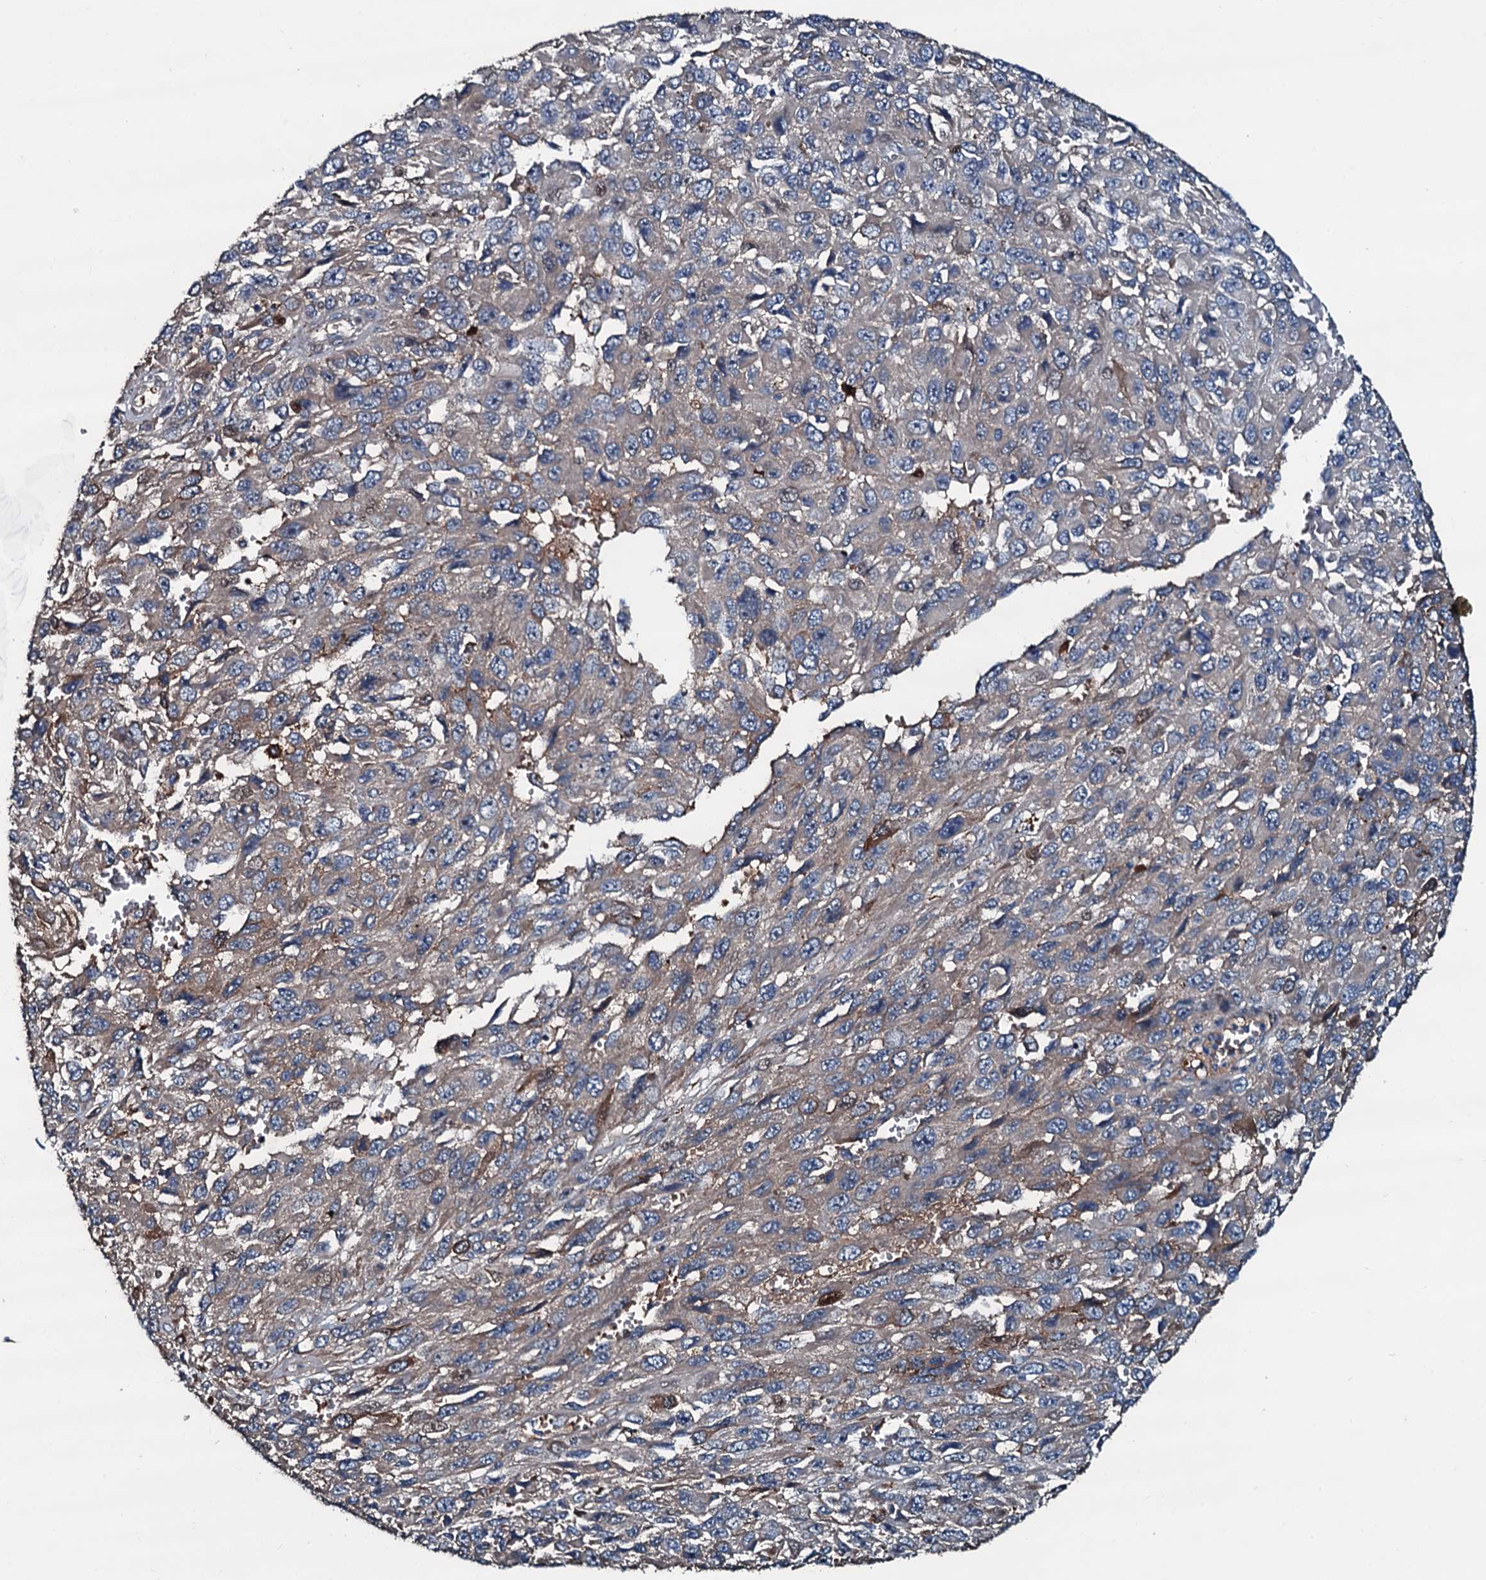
{"staining": {"intensity": "moderate", "quantity": "25%-75%", "location": "cytoplasmic/membranous"}, "tissue": "melanoma", "cell_type": "Tumor cells", "image_type": "cancer", "snomed": [{"axis": "morphology", "description": "Normal tissue, NOS"}, {"axis": "morphology", "description": "Malignant melanoma, NOS"}, {"axis": "topography", "description": "Skin"}], "caption": "Immunohistochemical staining of malignant melanoma demonstrates medium levels of moderate cytoplasmic/membranous protein positivity in approximately 25%-75% of tumor cells.", "gene": "AARS1", "patient": {"sex": "female", "age": 96}}